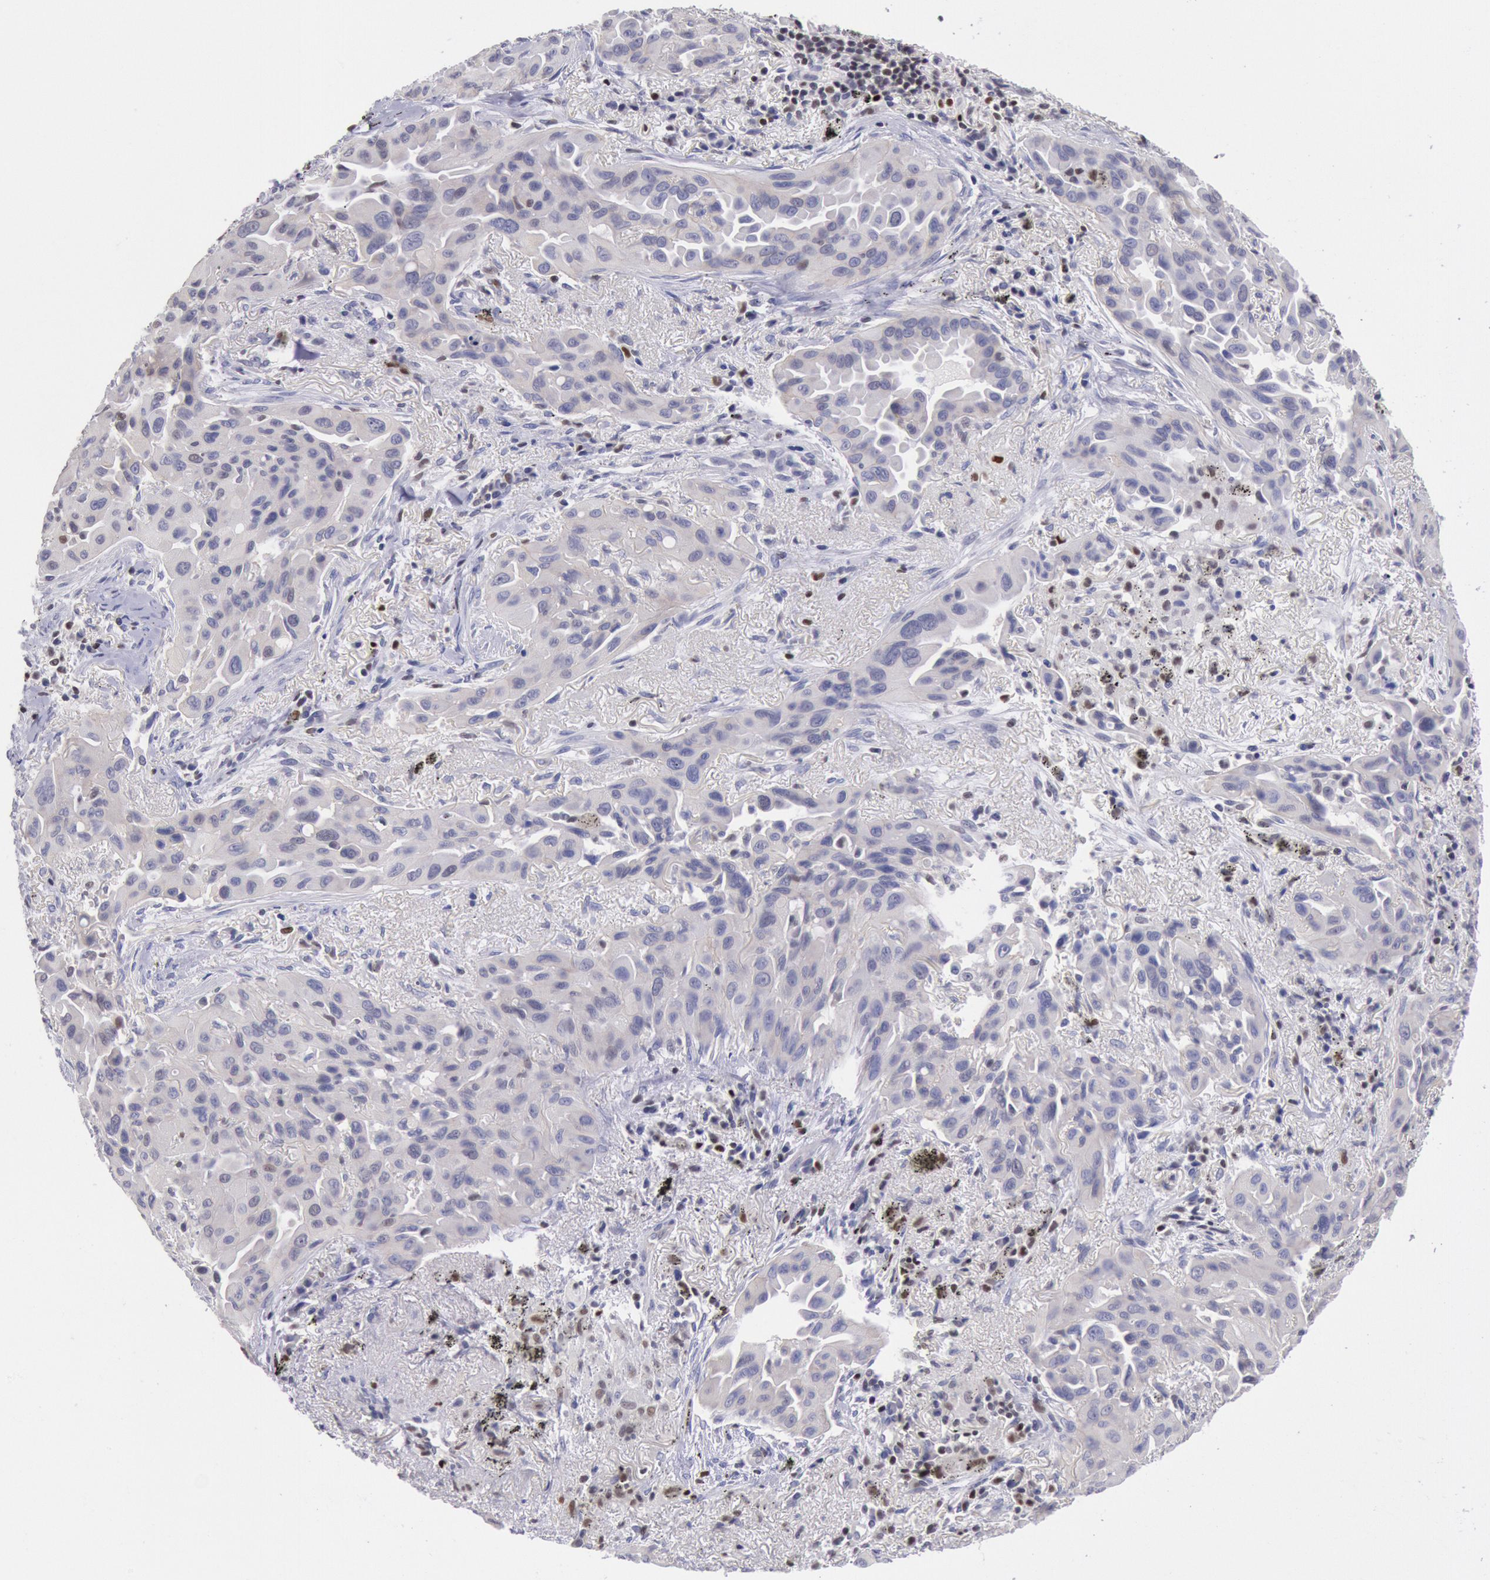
{"staining": {"intensity": "negative", "quantity": "none", "location": "none"}, "tissue": "lung cancer", "cell_type": "Tumor cells", "image_type": "cancer", "snomed": [{"axis": "morphology", "description": "Adenocarcinoma, NOS"}, {"axis": "topography", "description": "Lung"}], "caption": "Lung cancer (adenocarcinoma) was stained to show a protein in brown. There is no significant staining in tumor cells.", "gene": "RPS6KA5", "patient": {"sex": "male", "age": 68}}